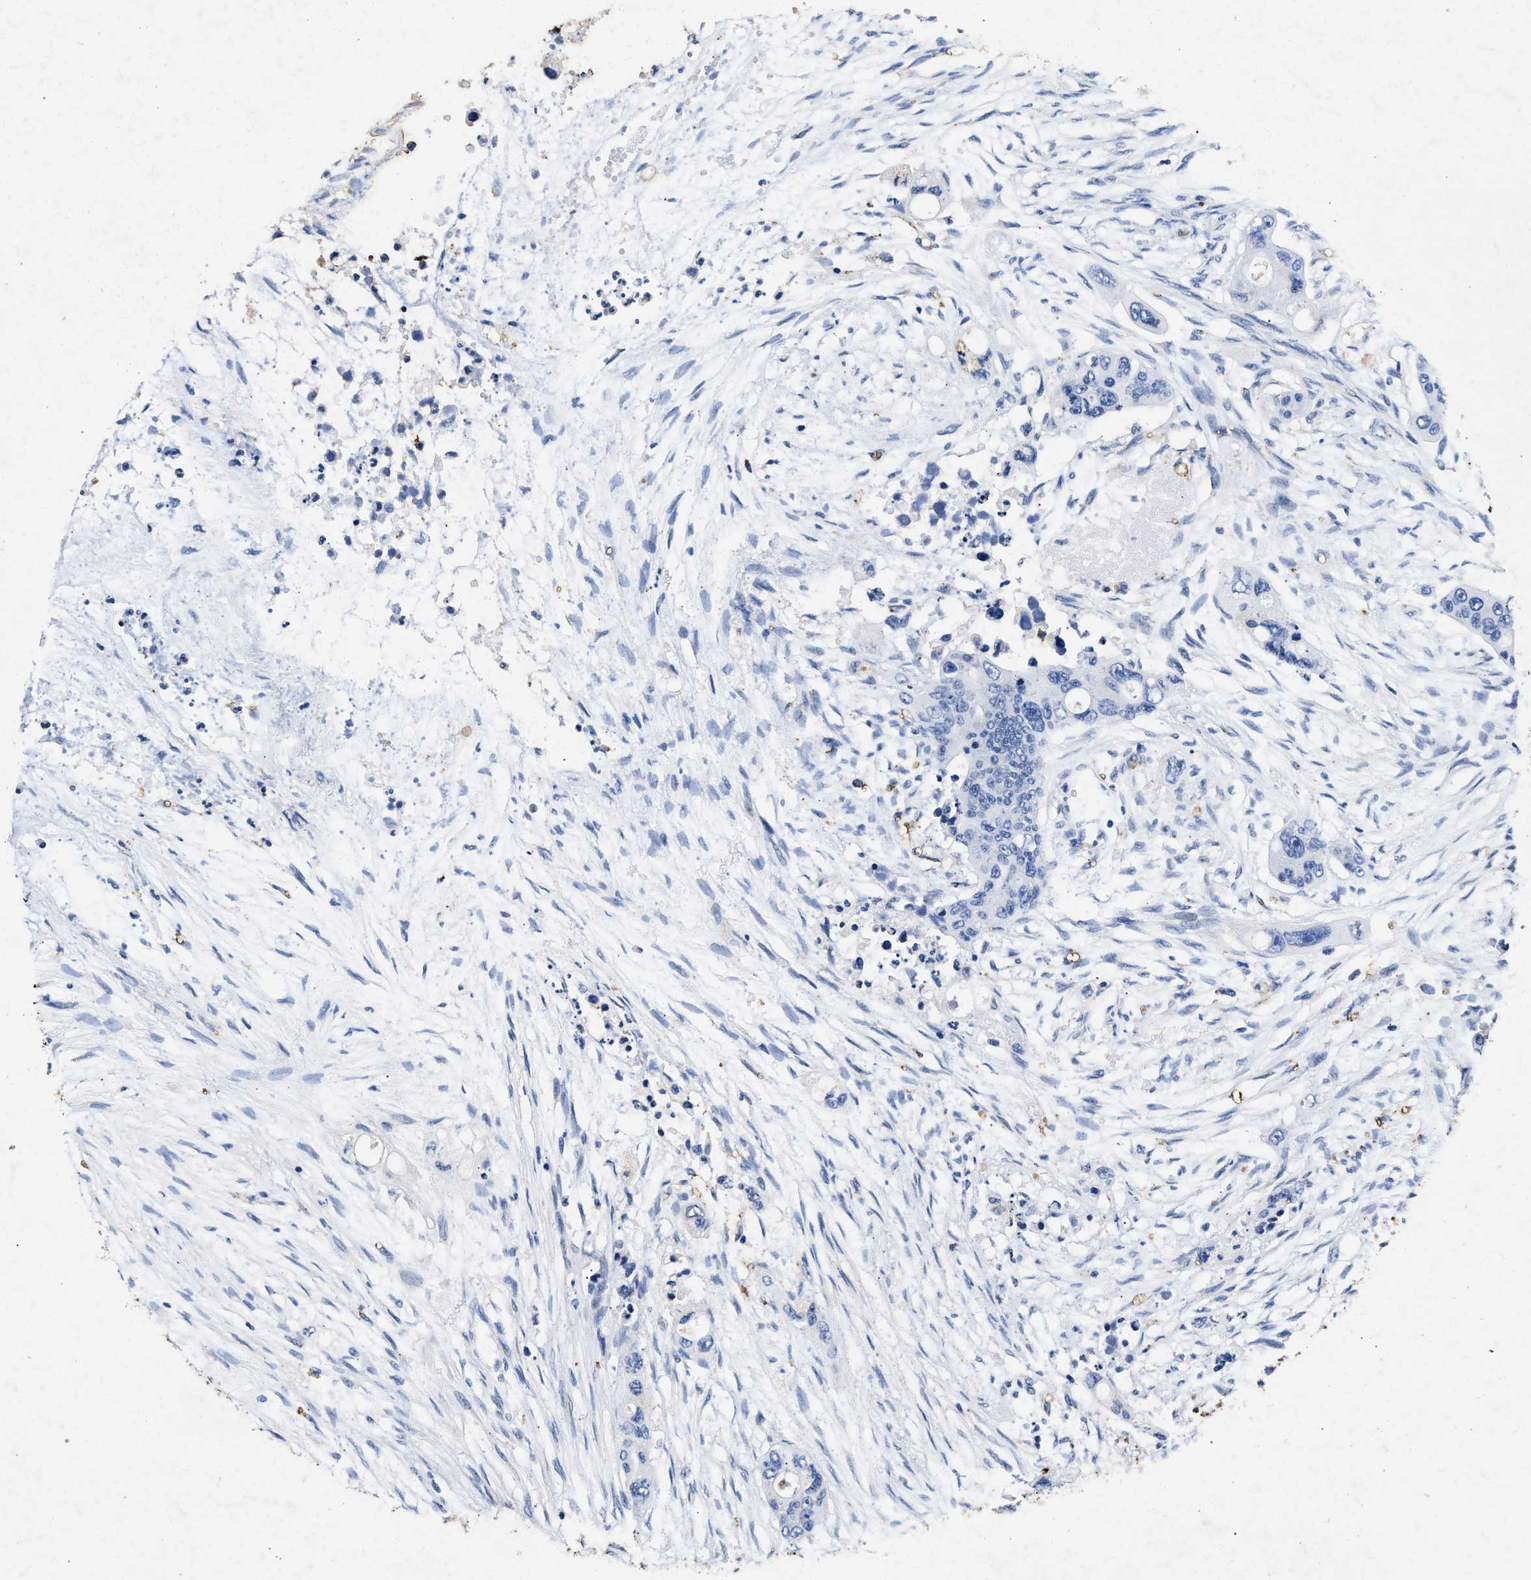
{"staining": {"intensity": "negative", "quantity": "none", "location": "none"}, "tissue": "colorectal cancer", "cell_type": "Tumor cells", "image_type": "cancer", "snomed": [{"axis": "morphology", "description": "Adenocarcinoma, NOS"}, {"axis": "topography", "description": "Colon"}], "caption": "A photomicrograph of colorectal cancer stained for a protein reveals no brown staining in tumor cells. (DAB IHC with hematoxylin counter stain).", "gene": "LTB4R2", "patient": {"sex": "female", "age": 57}}